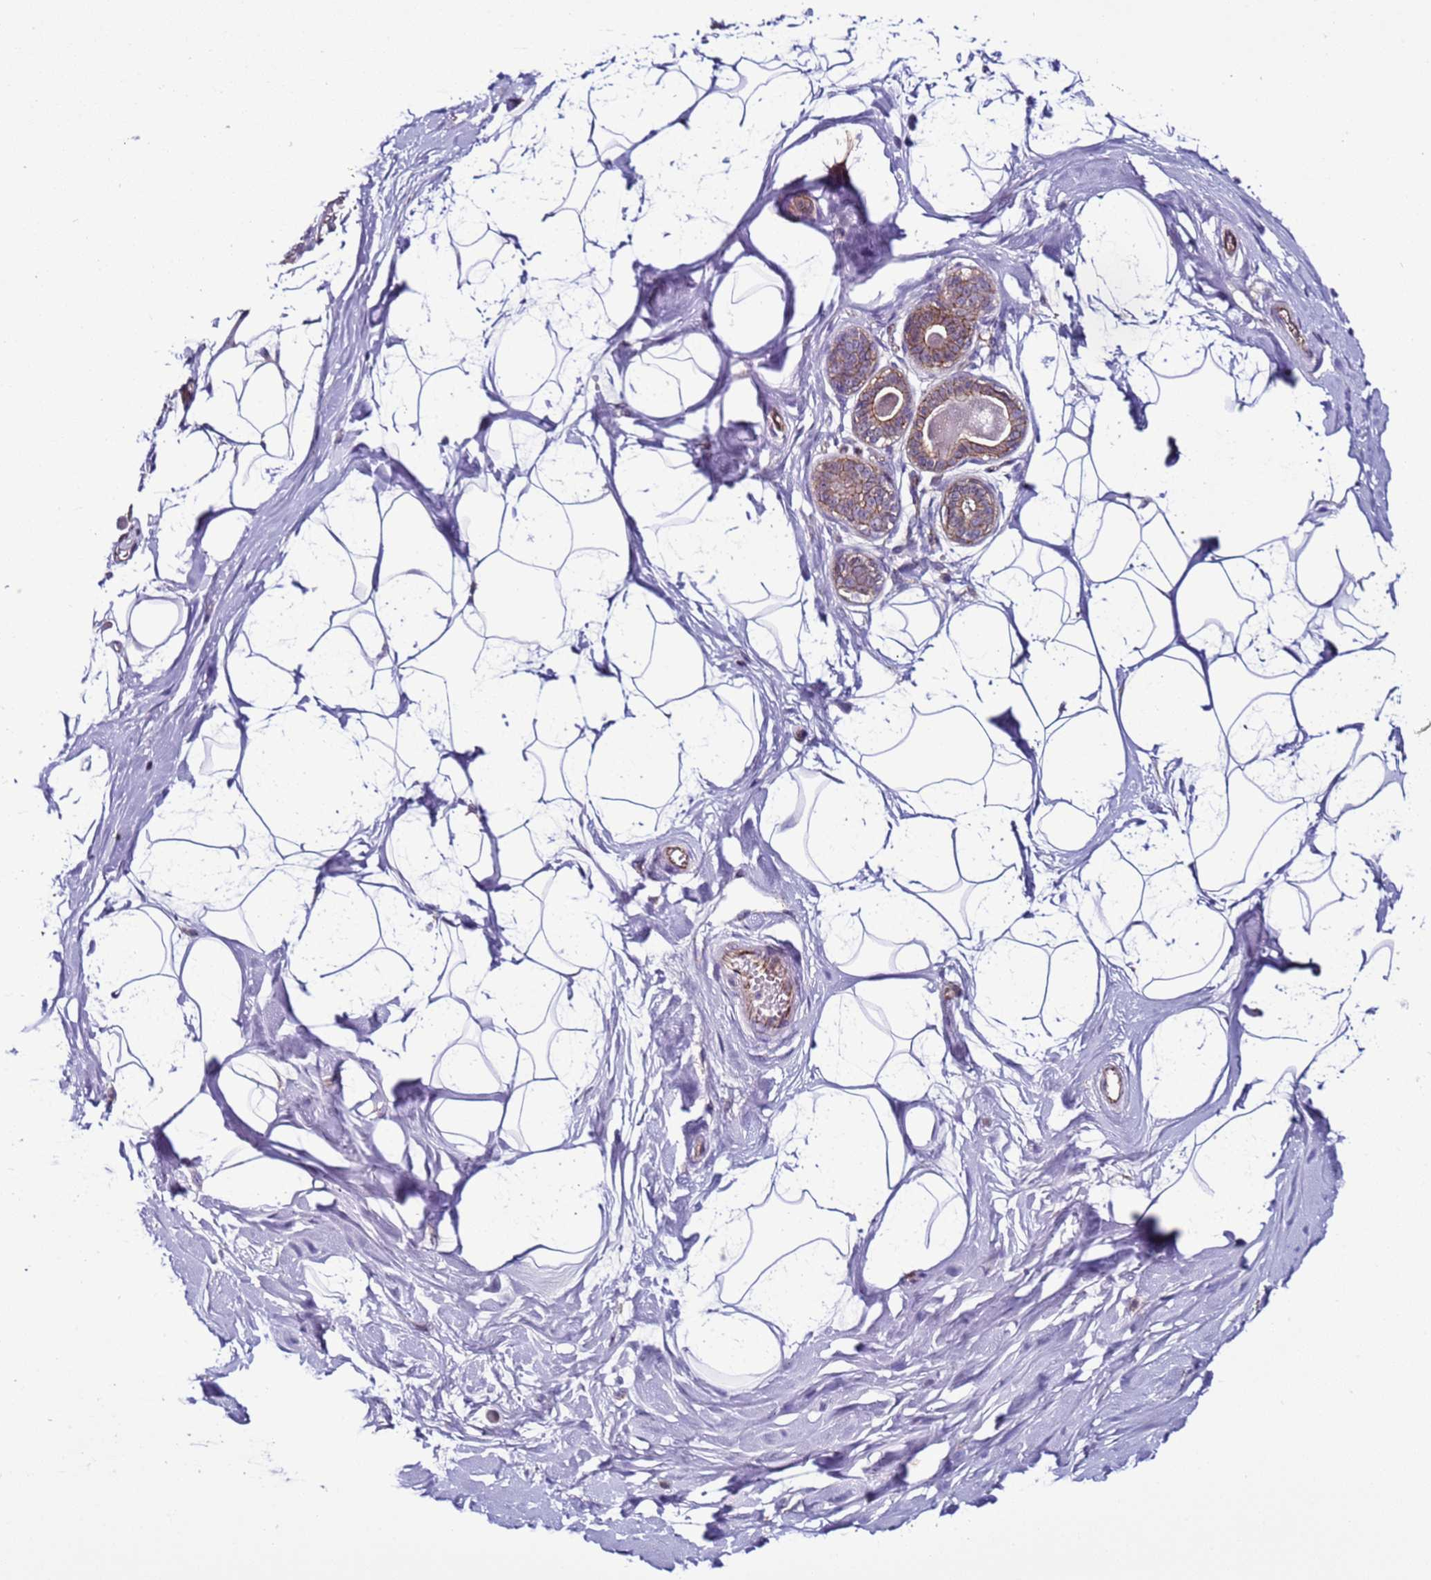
{"staining": {"intensity": "negative", "quantity": "none", "location": "none"}, "tissue": "breast", "cell_type": "Adipocytes", "image_type": "normal", "snomed": [{"axis": "morphology", "description": "Normal tissue, NOS"}, {"axis": "topography", "description": "Breast"}], "caption": "A high-resolution histopathology image shows immunohistochemistry staining of benign breast, which displays no significant staining in adipocytes.", "gene": "TENM3", "patient": {"sex": "female", "age": 45}}